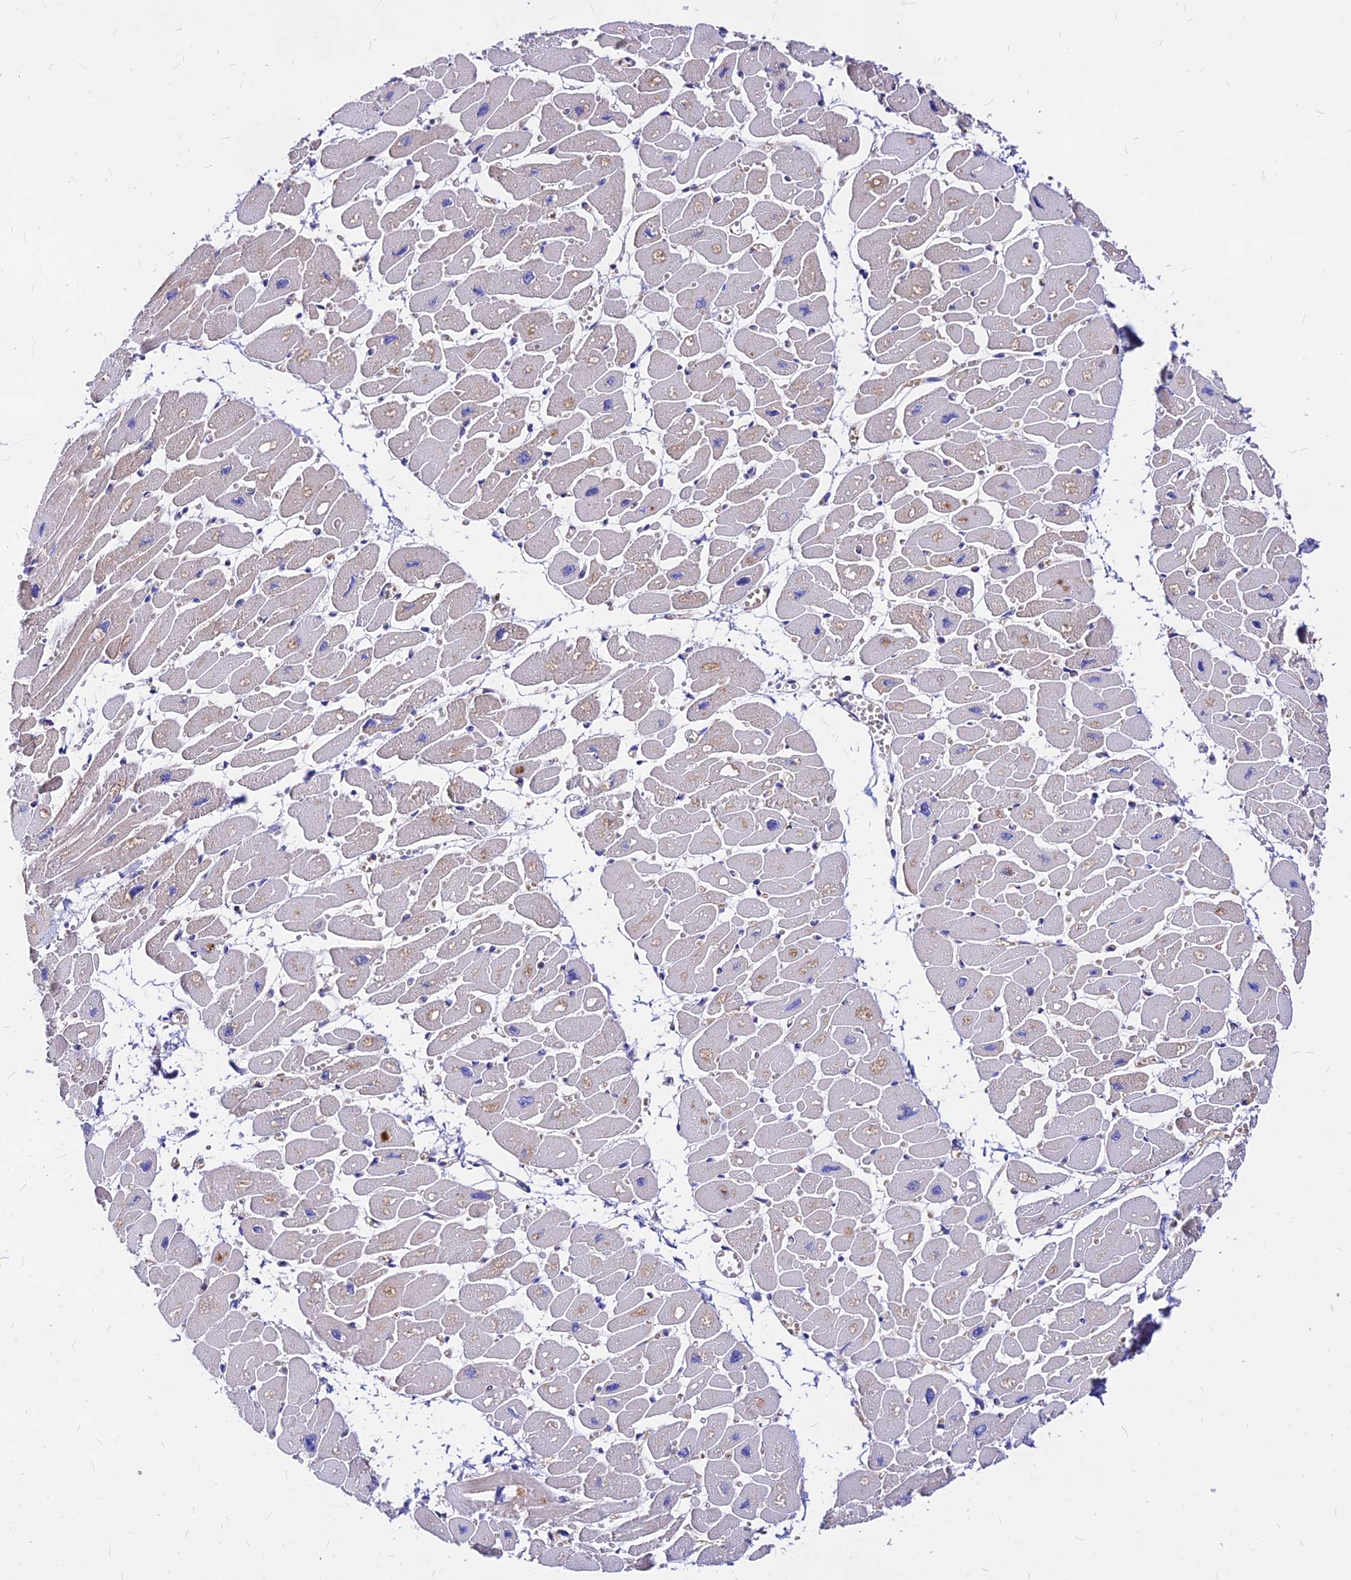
{"staining": {"intensity": "negative", "quantity": "none", "location": "none"}, "tissue": "heart muscle", "cell_type": "Cardiomyocytes", "image_type": "normal", "snomed": [{"axis": "morphology", "description": "Normal tissue, NOS"}, {"axis": "topography", "description": "Heart"}], "caption": "Heart muscle was stained to show a protein in brown. There is no significant positivity in cardiomyocytes.", "gene": "MRPL3", "patient": {"sex": "female", "age": 54}}